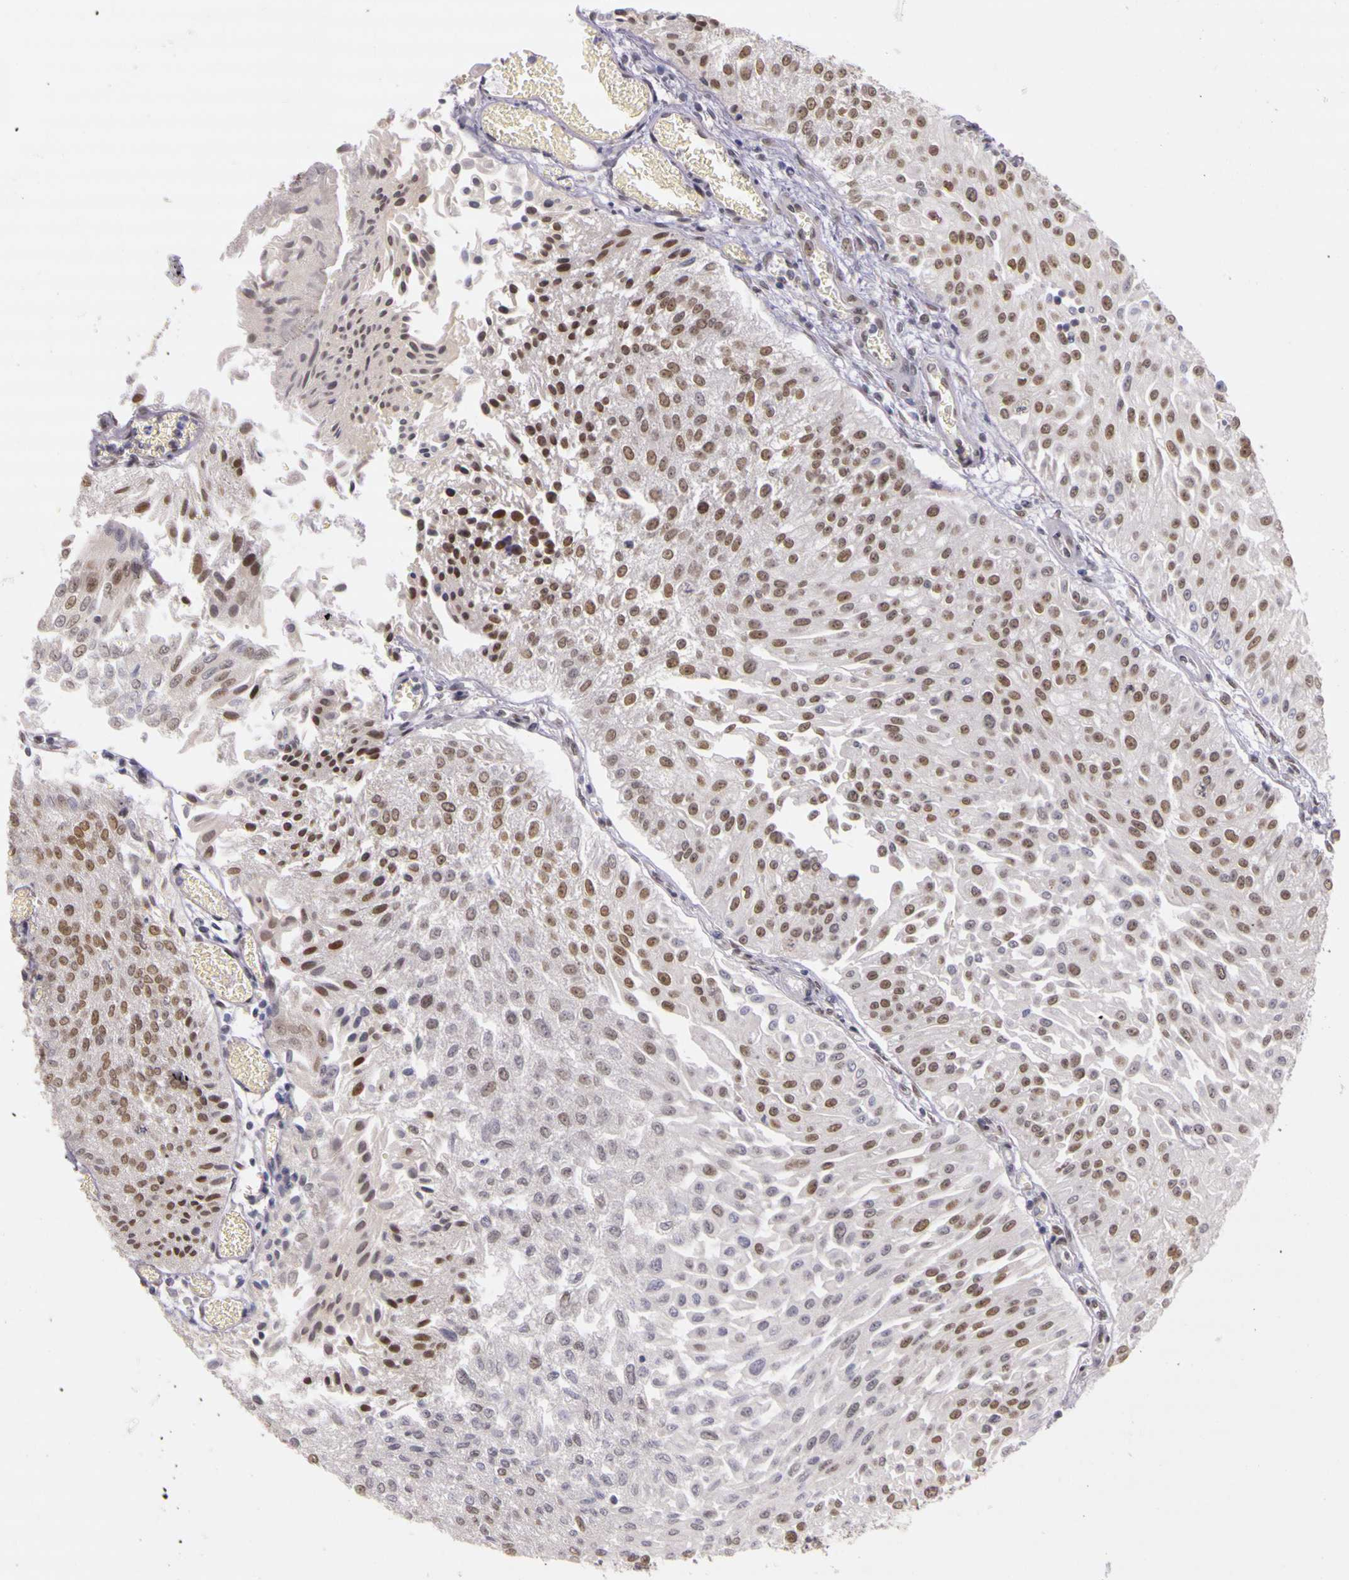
{"staining": {"intensity": "moderate", "quantity": "25%-75%", "location": "nuclear"}, "tissue": "urothelial cancer", "cell_type": "Tumor cells", "image_type": "cancer", "snomed": [{"axis": "morphology", "description": "Urothelial carcinoma, Low grade"}, {"axis": "topography", "description": "Urinary bladder"}], "caption": "Urothelial carcinoma (low-grade) was stained to show a protein in brown. There is medium levels of moderate nuclear expression in approximately 25%-75% of tumor cells. Using DAB (3,3'-diaminobenzidine) (brown) and hematoxylin (blue) stains, captured at high magnification using brightfield microscopy.", "gene": "WDR13", "patient": {"sex": "male", "age": 86}}